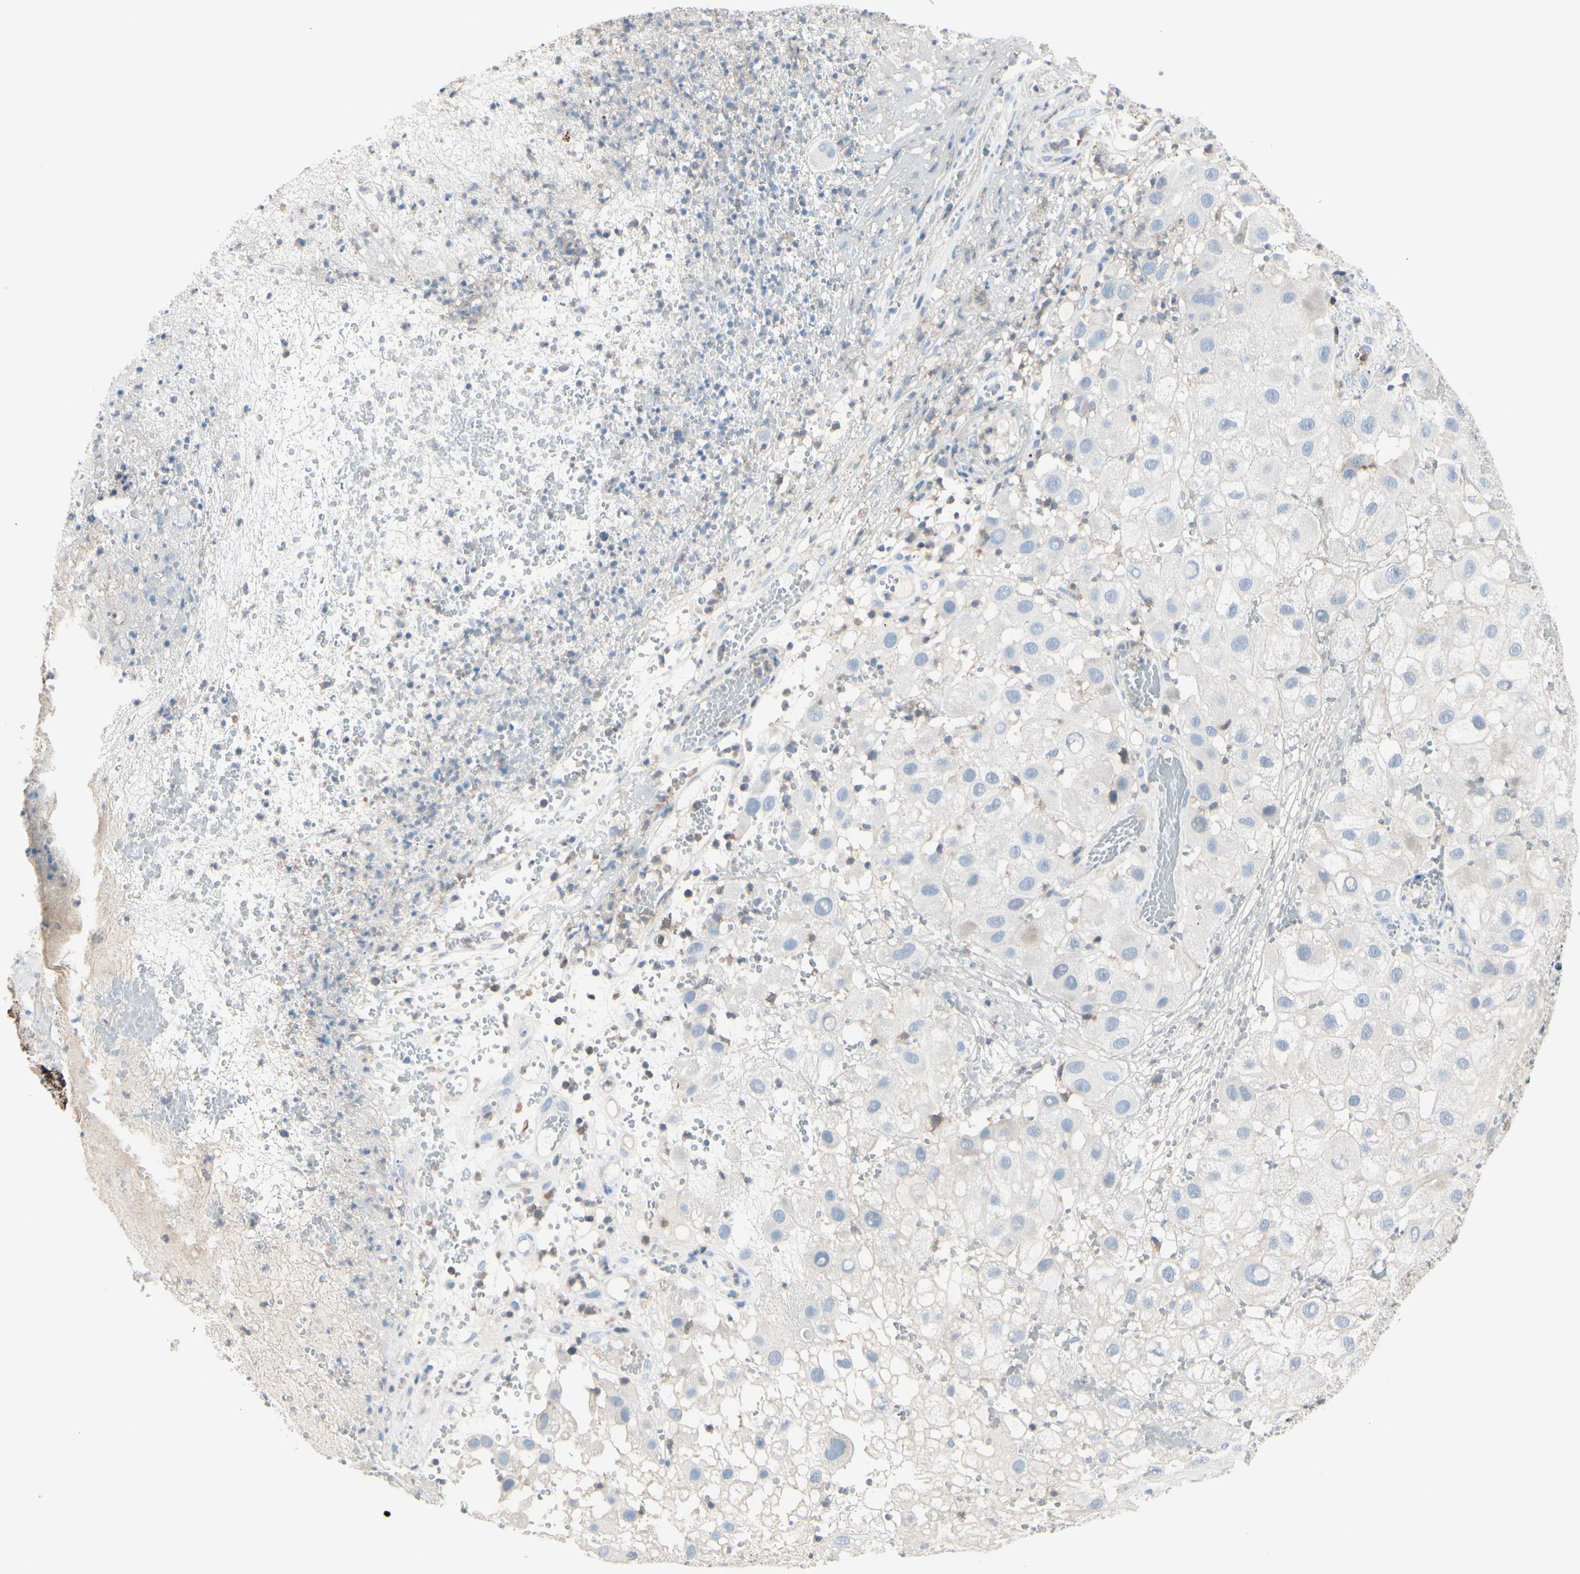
{"staining": {"intensity": "negative", "quantity": "none", "location": "none"}, "tissue": "melanoma", "cell_type": "Tumor cells", "image_type": "cancer", "snomed": [{"axis": "morphology", "description": "Malignant melanoma, NOS"}, {"axis": "topography", "description": "Skin"}], "caption": "A photomicrograph of human malignant melanoma is negative for staining in tumor cells.", "gene": "SLC9A3R1", "patient": {"sex": "female", "age": 81}}